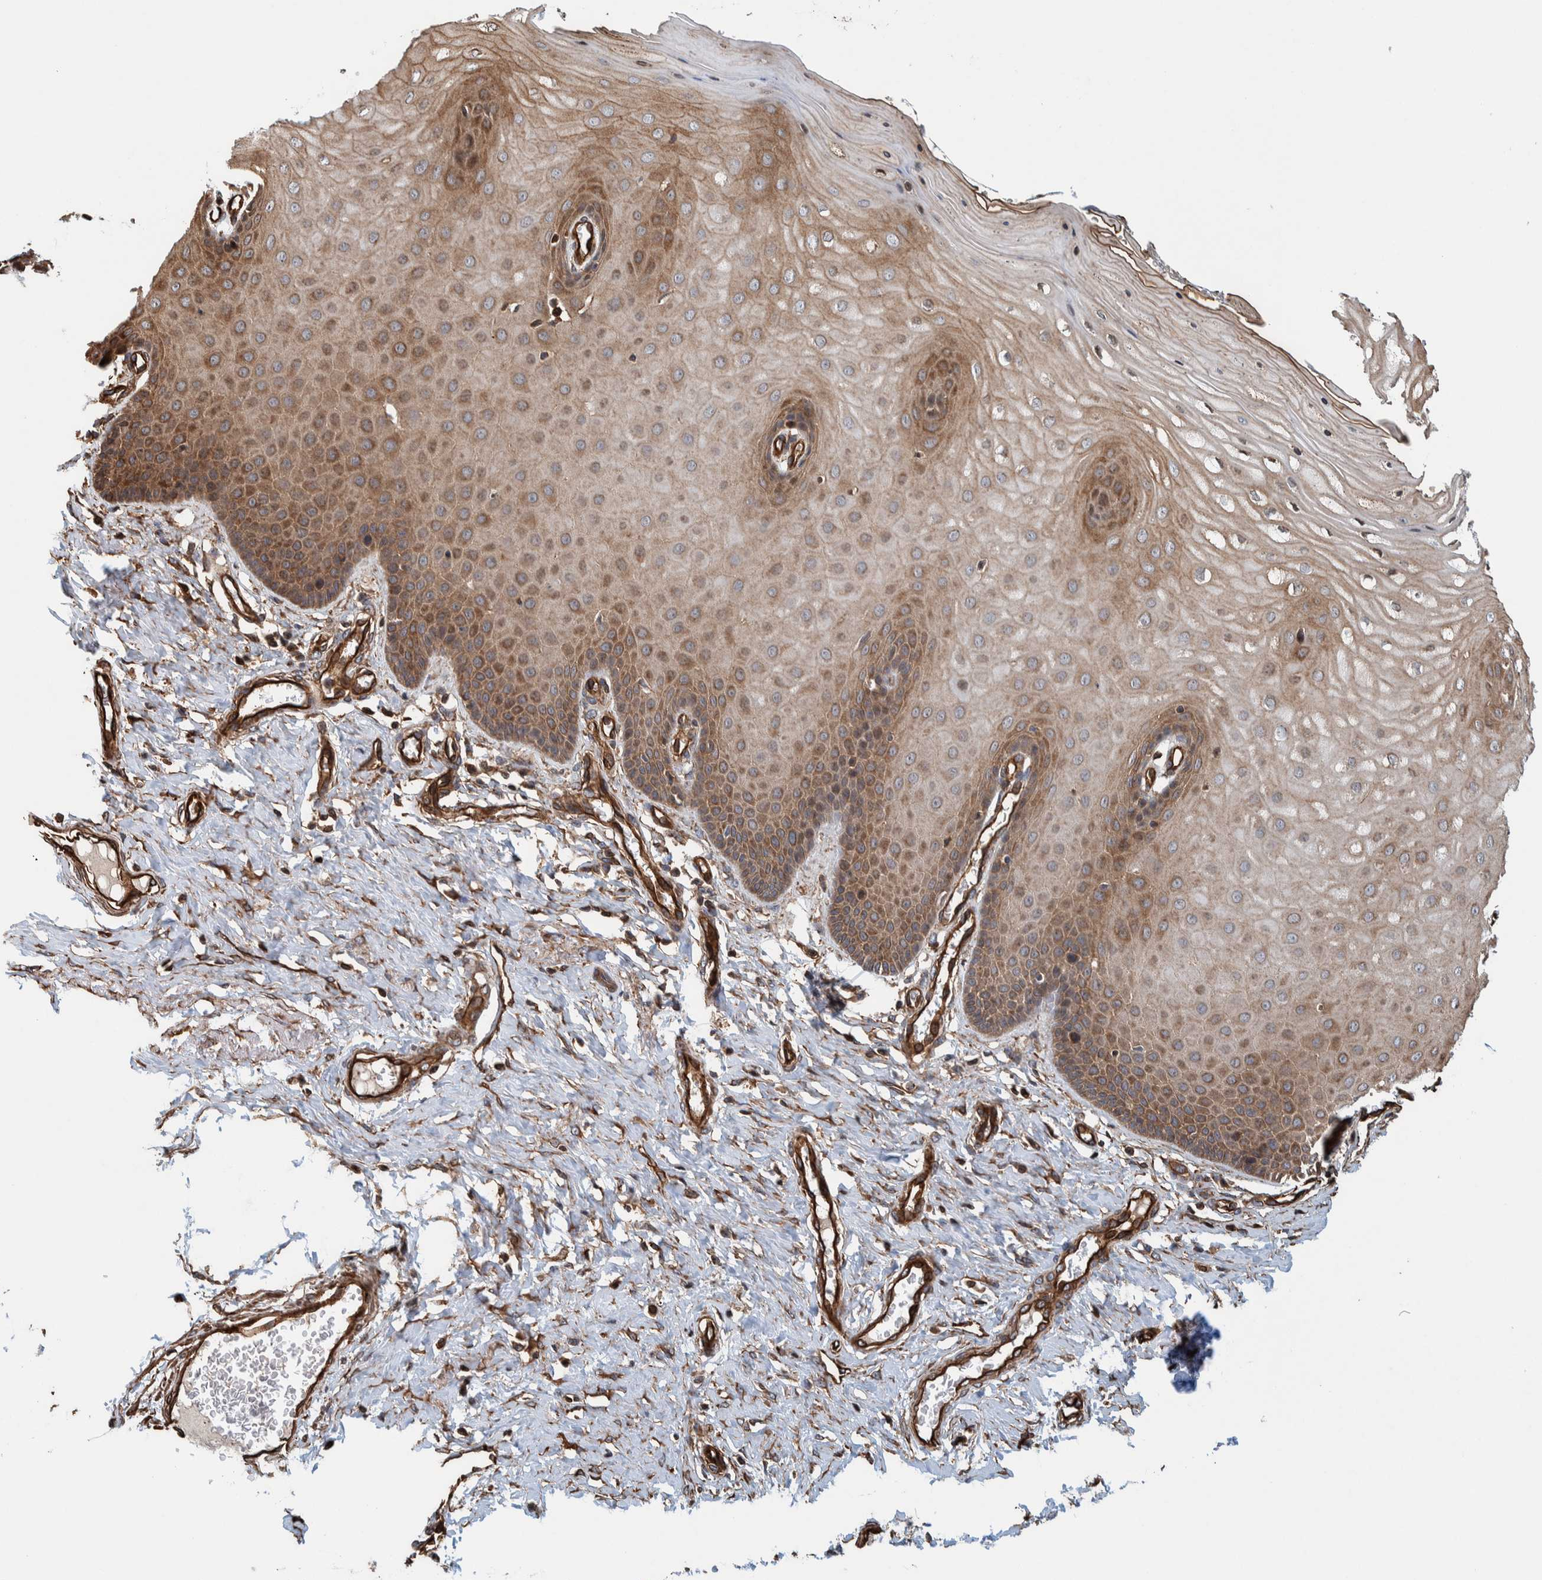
{"staining": {"intensity": "moderate", "quantity": ">75%", "location": "cytoplasmic/membranous"}, "tissue": "cervix", "cell_type": "Glandular cells", "image_type": "normal", "snomed": [{"axis": "morphology", "description": "Normal tissue, NOS"}, {"axis": "topography", "description": "Cervix"}], "caption": "DAB (3,3'-diaminobenzidine) immunohistochemical staining of benign cervix reveals moderate cytoplasmic/membranous protein positivity in about >75% of glandular cells.", "gene": "PKD1L1", "patient": {"sex": "female", "age": 55}}